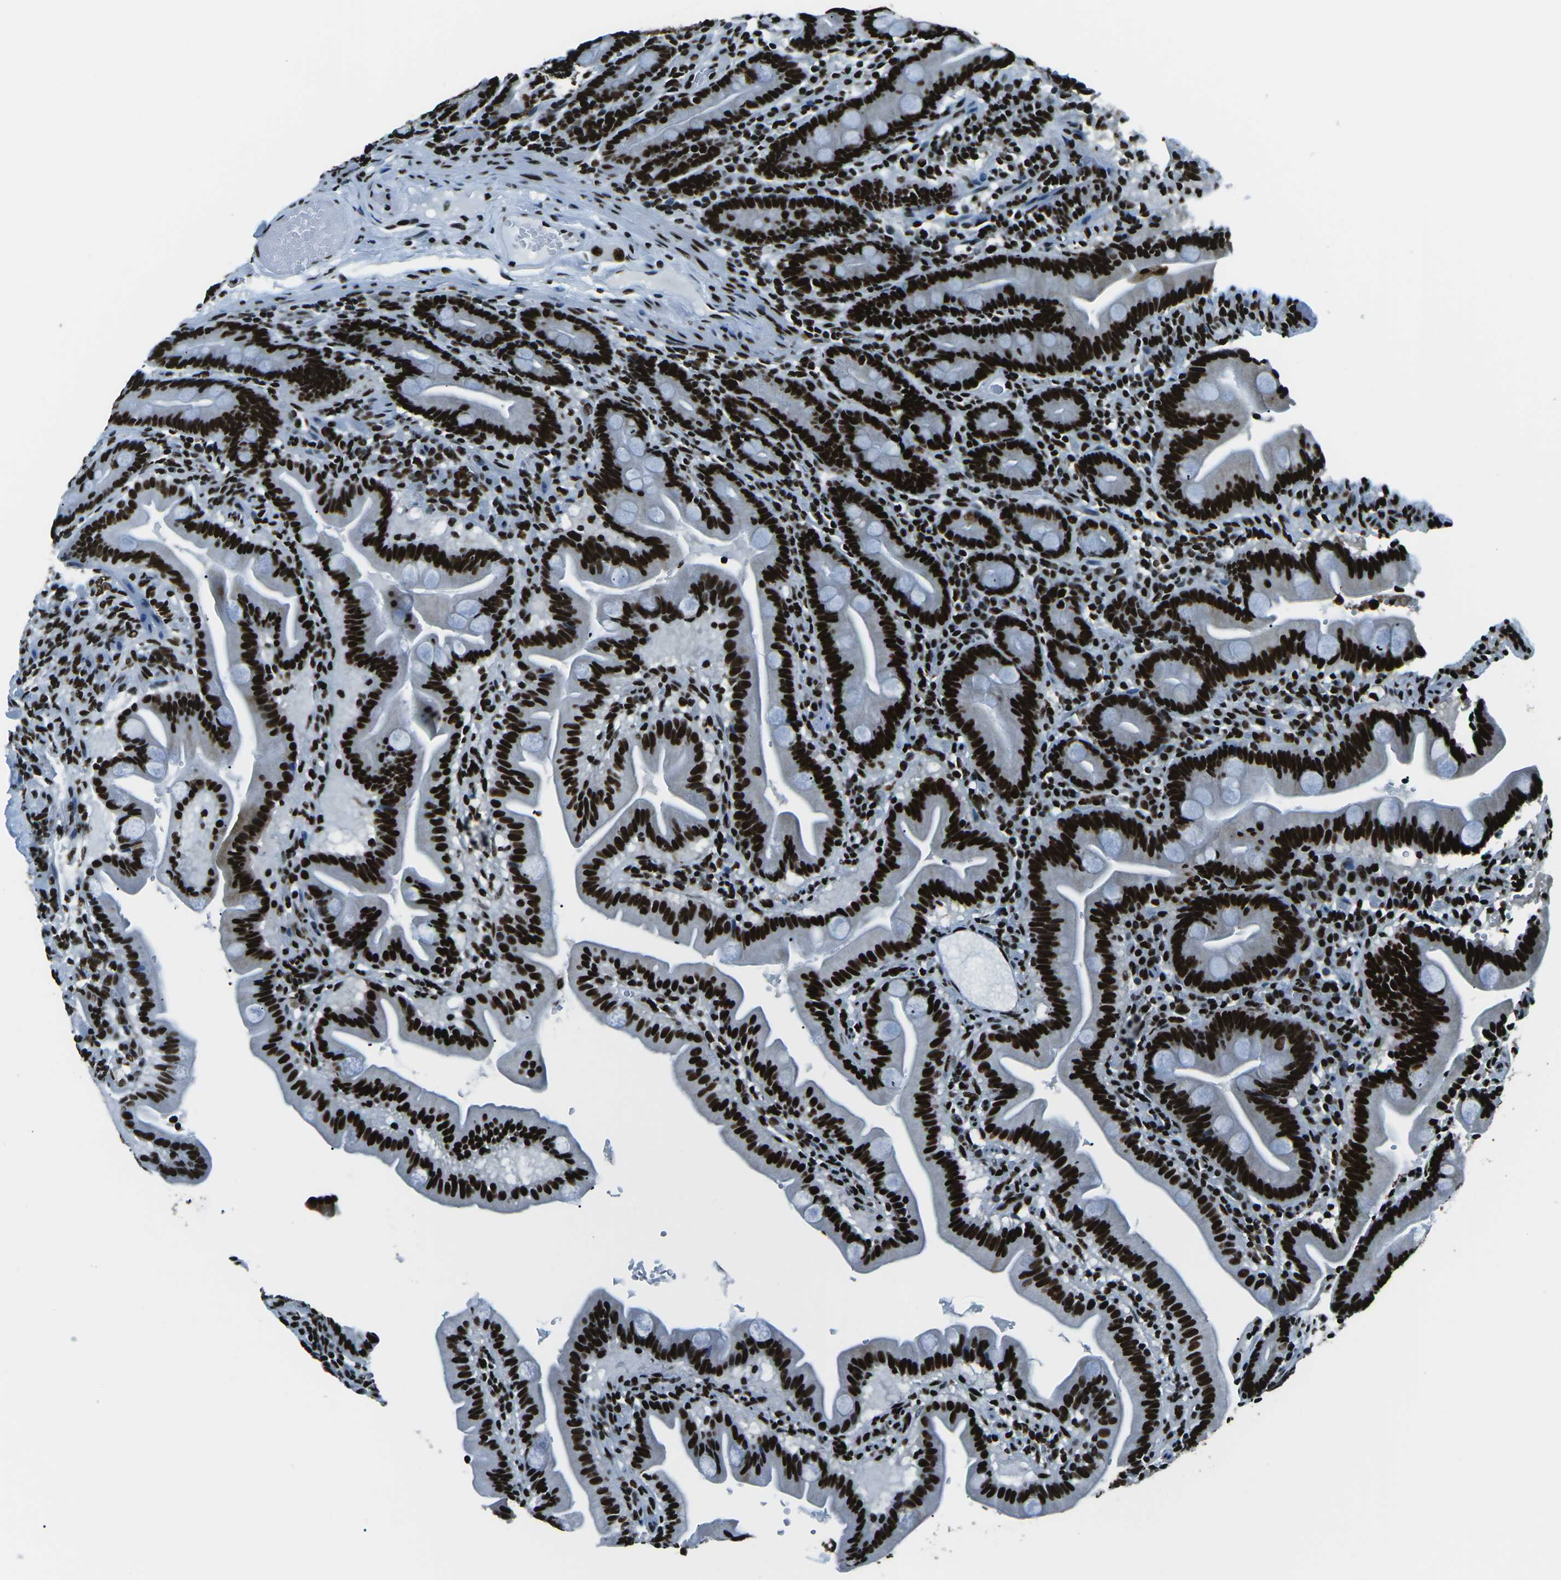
{"staining": {"intensity": "strong", "quantity": ">75%", "location": "nuclear"}, "tissue": "duodenum", "cell_type": "Glandular cells", "image_type": "normal", "snomed": [{"axis": "morphology", "description": "Normal tissue, NOS"}, {"axis": "topography", "description": "Duodenum"}], "caption": "Human duodenum stained with a brown dye demonstrates strong nuclear positive positivity in approximately >75% of glandular cells.", "gene": "HNRNPL", "patient": {"sex": "male", "age": 54}}